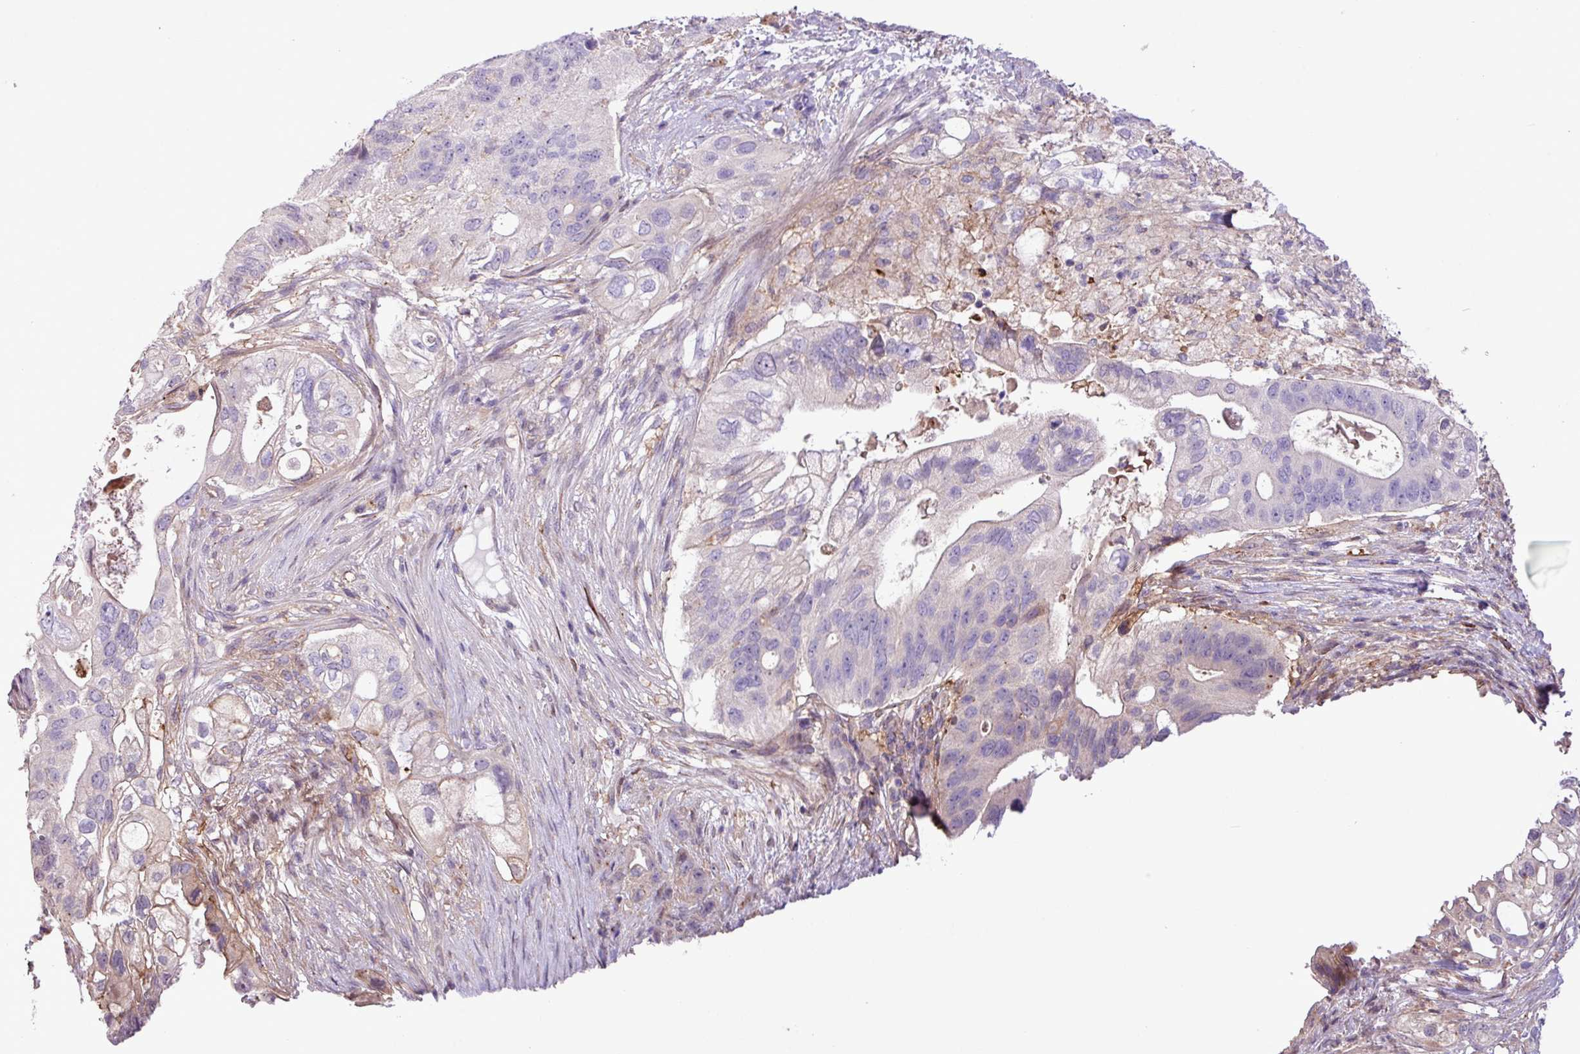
{"staining": {"intensity": "negative", "quantity": "none", "location": "none"}, "tissue": "pancreatic cancer", "cell_type": "Tumor cells", "image_type": "cancer", "snomed": [{"axis": "morphology", "description": "Adenocarcinoma, NOS"}, {"axis": "topography", "description": "Pancreas"}], "caption": "DAB (3,3'-diaminobenzidine) immunohistochemical staining of adenocarcinoma (pancreatic) exhibits no significant expression in tumor cells.", "gene": "RPP25L", "patient": {"sex": "female", "age": 72}}